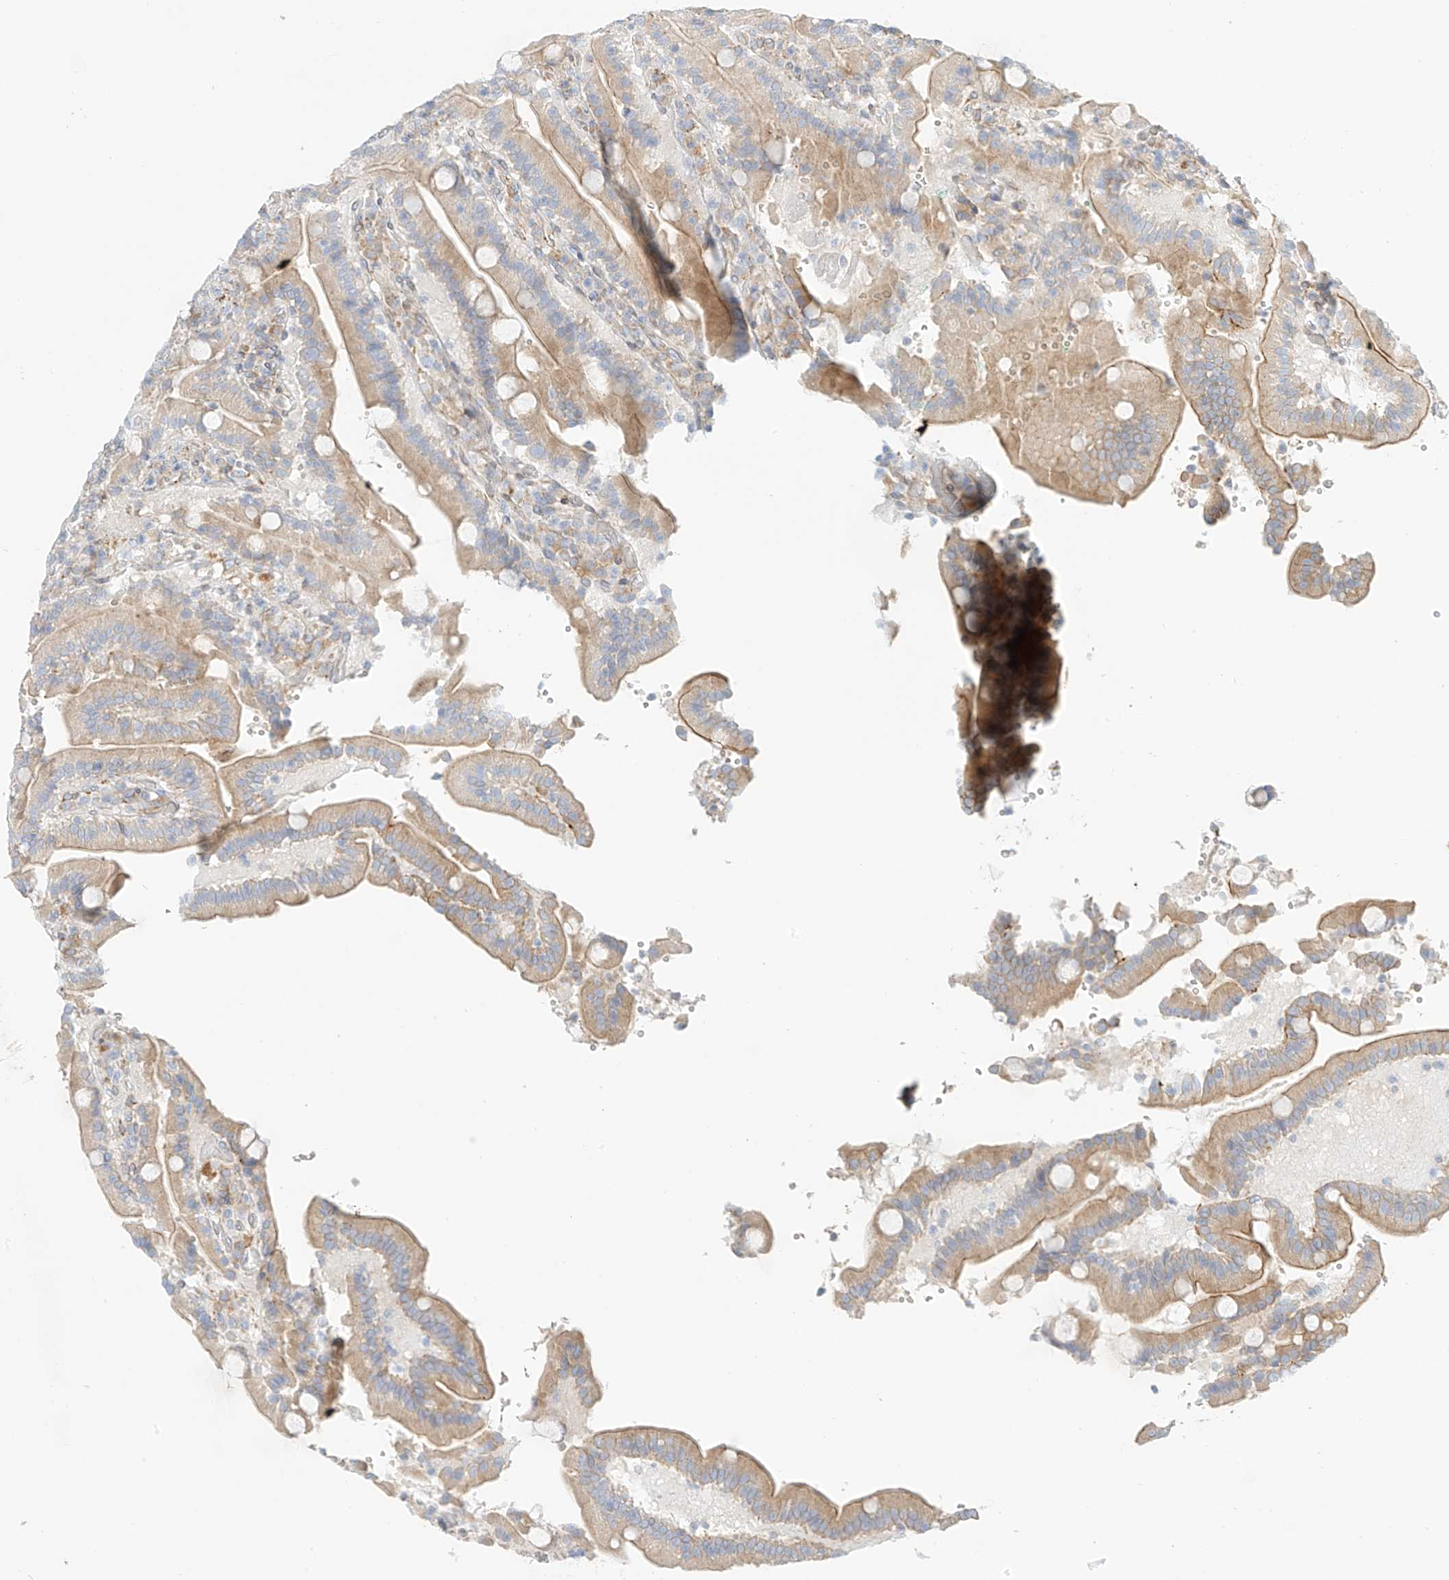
{"staining": {"intensity": "moderate", "quantity": ">75%", "location": "cytoplasmic/membranous"}, "tissue": "duodenum", "cell_type": "Glandular cells", "image_type": "normal", "snomed": [{"axis": "morphology", "description": "Normal tissue, NOS"}, {"axis": "topography", "description": "Duodenum"}], "caption": "This photomicrograph exhibits immunohistochemistry (IHC) staining of unremarkable human duodenum, with medium moderate cytoplasmic/membranous staining in approximately >75% of glandular cells.", "gene": "PCYOX1", "patient": {"sex": "female", "age": 62}}